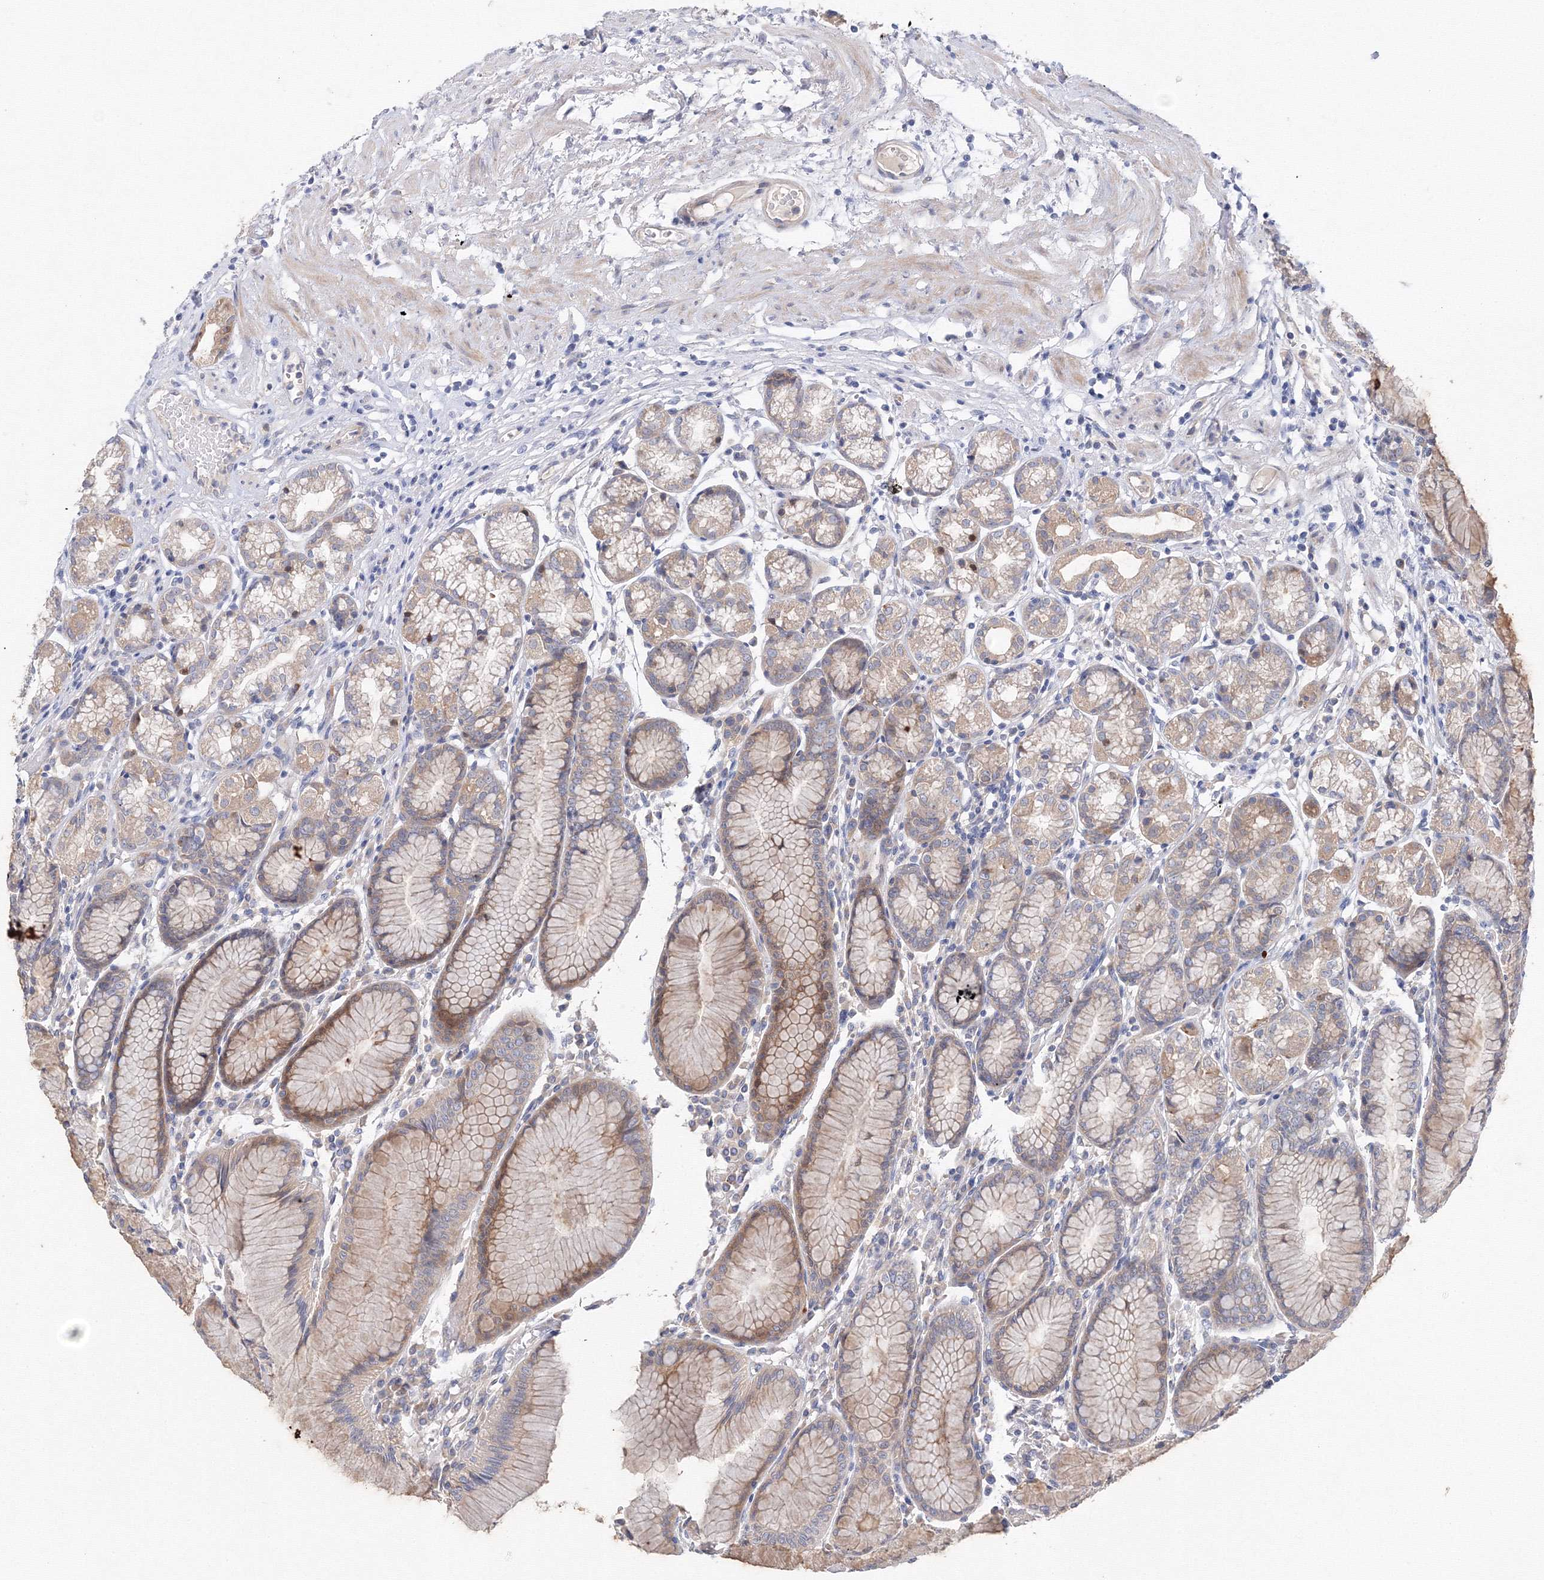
{"staining": {"intensity": "weak", "quantity": ">75%", "location": "cytoplasmic/membranous"}, "tissue": "stomach", "cell_type": "Glandular cells", "image_type": "normal", "snomed": [{"axis": "morphology", "description": "Normal tissue, NOS"}, {"axis": "topography", "description": "Stomach"}], "caption": "The immunohistochemical stain labels weak cytoplasmic/membranous staining in glandular cells of benign stomach.", "gene": "DIS3L2", "patient": {"sex": "female", "age": 57}}